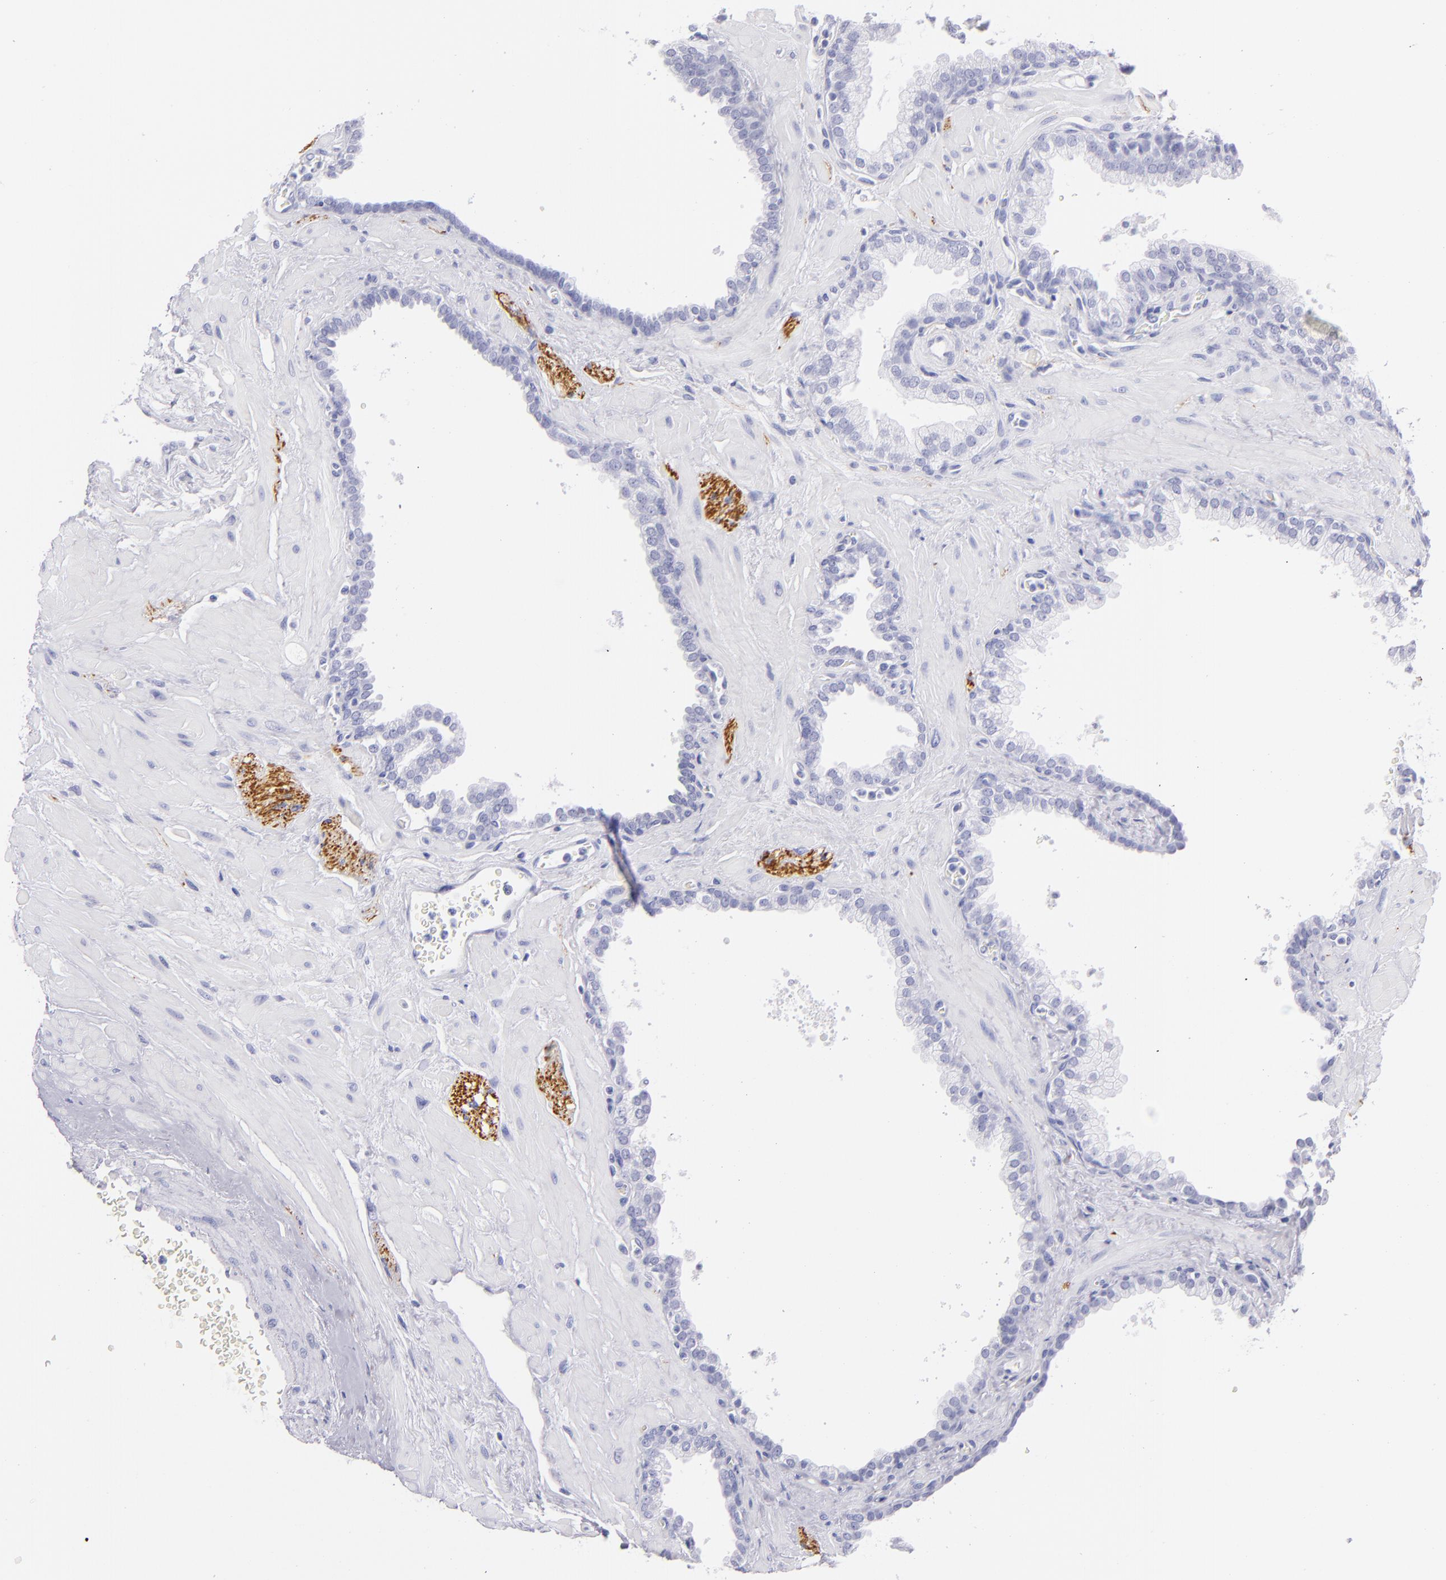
{"staining": {"intensity": "negative", "quantity": "none", "location": "none"}, "tissue": "prostate", "cell_type": "Glandular cells", "image_type": "normal", "snomed": [{"axis": "morphology", "description": "Normal tissue, NOS"}, {"axis": "topography", "description": "Prostate"}], "caption": "The immunohistochemistry (IHC) photomicrograph has no significant staining in glandular cells of prostate. Brightfield microscopy of IHC stained with DAB (brown) and hematoxylin (blue), captured at high magnification.", "gene": "PRPH", "patient": {"sex": "male", "age": 60}}